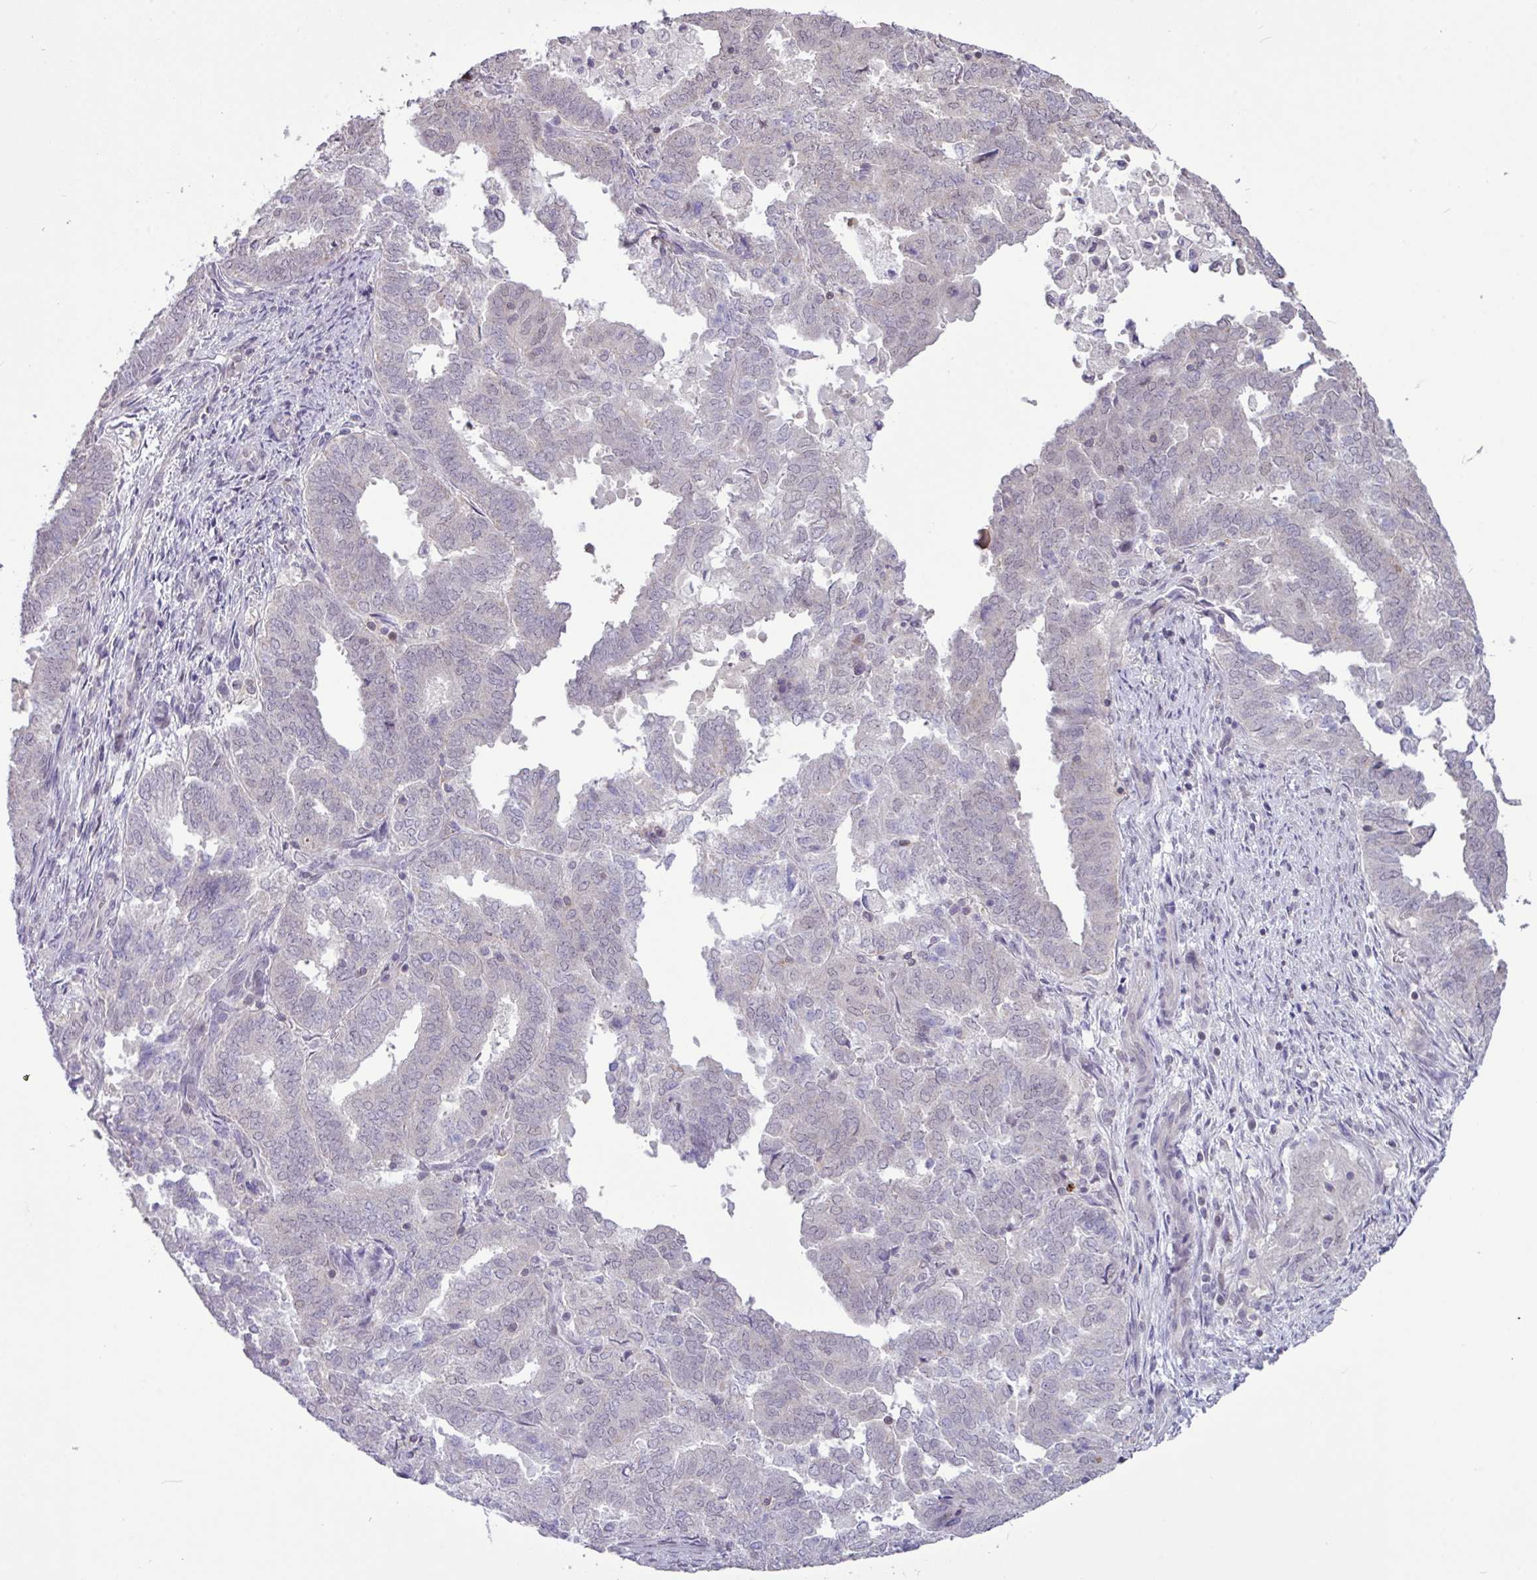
{"staining": {"intensity": "negative", "quantity": "none", "location": "none"}, "tissue": "endometrial cancer", "cell_type": "Tumor cells", "image_type": "cancer", "snomed": [{"axis": "morphology", "description": "Adenocarcinoma, NOS"}, {"axis": "topography", "description": "Endometrium"}], "caption": "Immunohistochemistry histopathology image of neoplastic tissue: human endometrial cancer stained with DAB demonstrates no significant protein positivity in tumor cells.", "gene": "RTL3", "patient": {"sex": "female", "age": 72}}